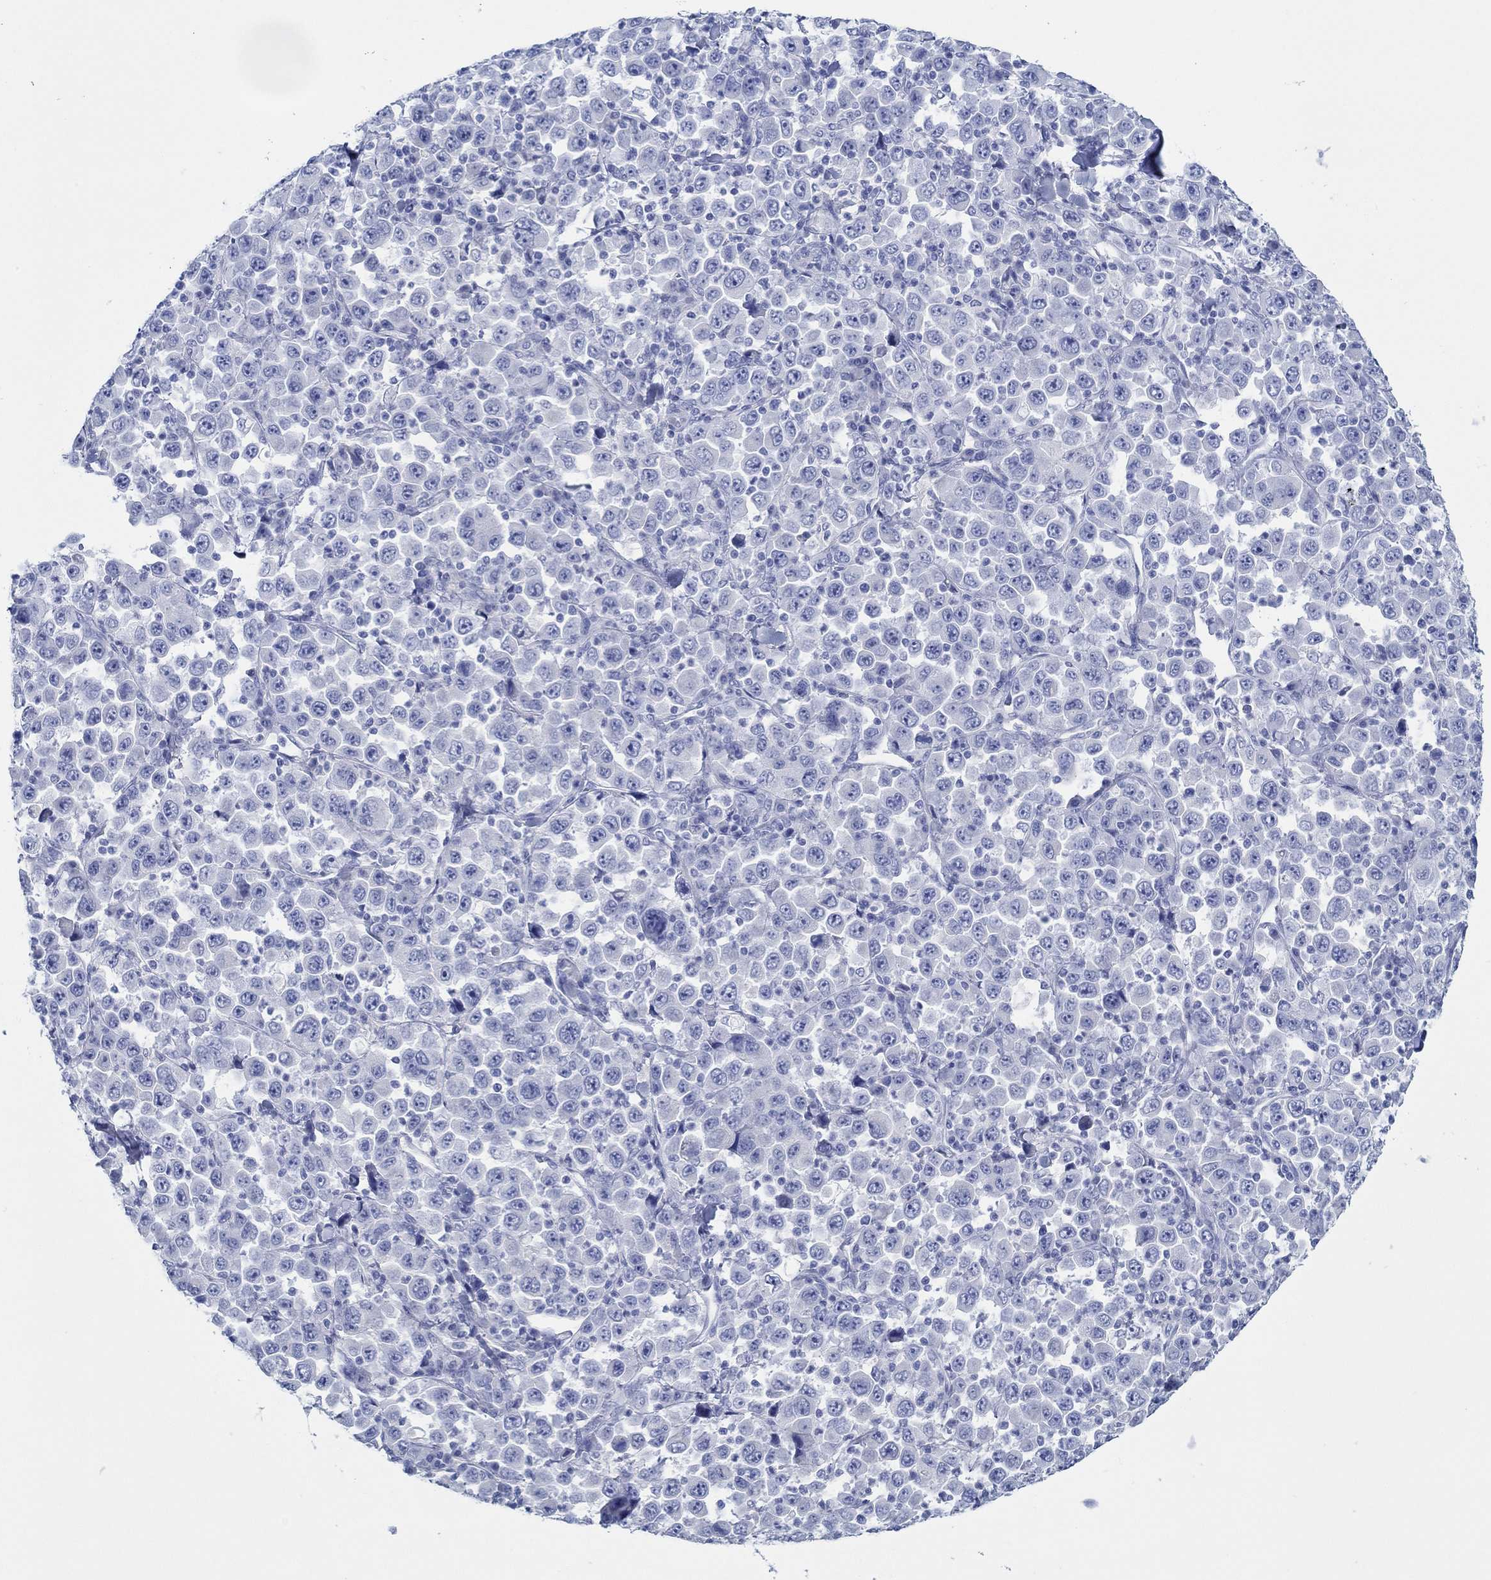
{"staining": {"intensity": "negative", "quantity": "none", "location": "none"}, "tissue": "stomach cancer", "cell_type": "Tumor cells", "image_type": "cancer", "snomed": [{"axis": "morphology", "description": "Normal tissue, NOS"}, {"axis": "morphology", "description": "Adenocarcinoma, NOS"}, {"axis": "topography", "description": "Stomach, upper"}, {"axis": "topography", "description": "Stomach"}], "caption": "Image shows no protein expression in tumor cells of adenocarcinoma (stomach) tissue.", "gene": "IGFBP6", "patient": {"sex": "male", "age": 59}}